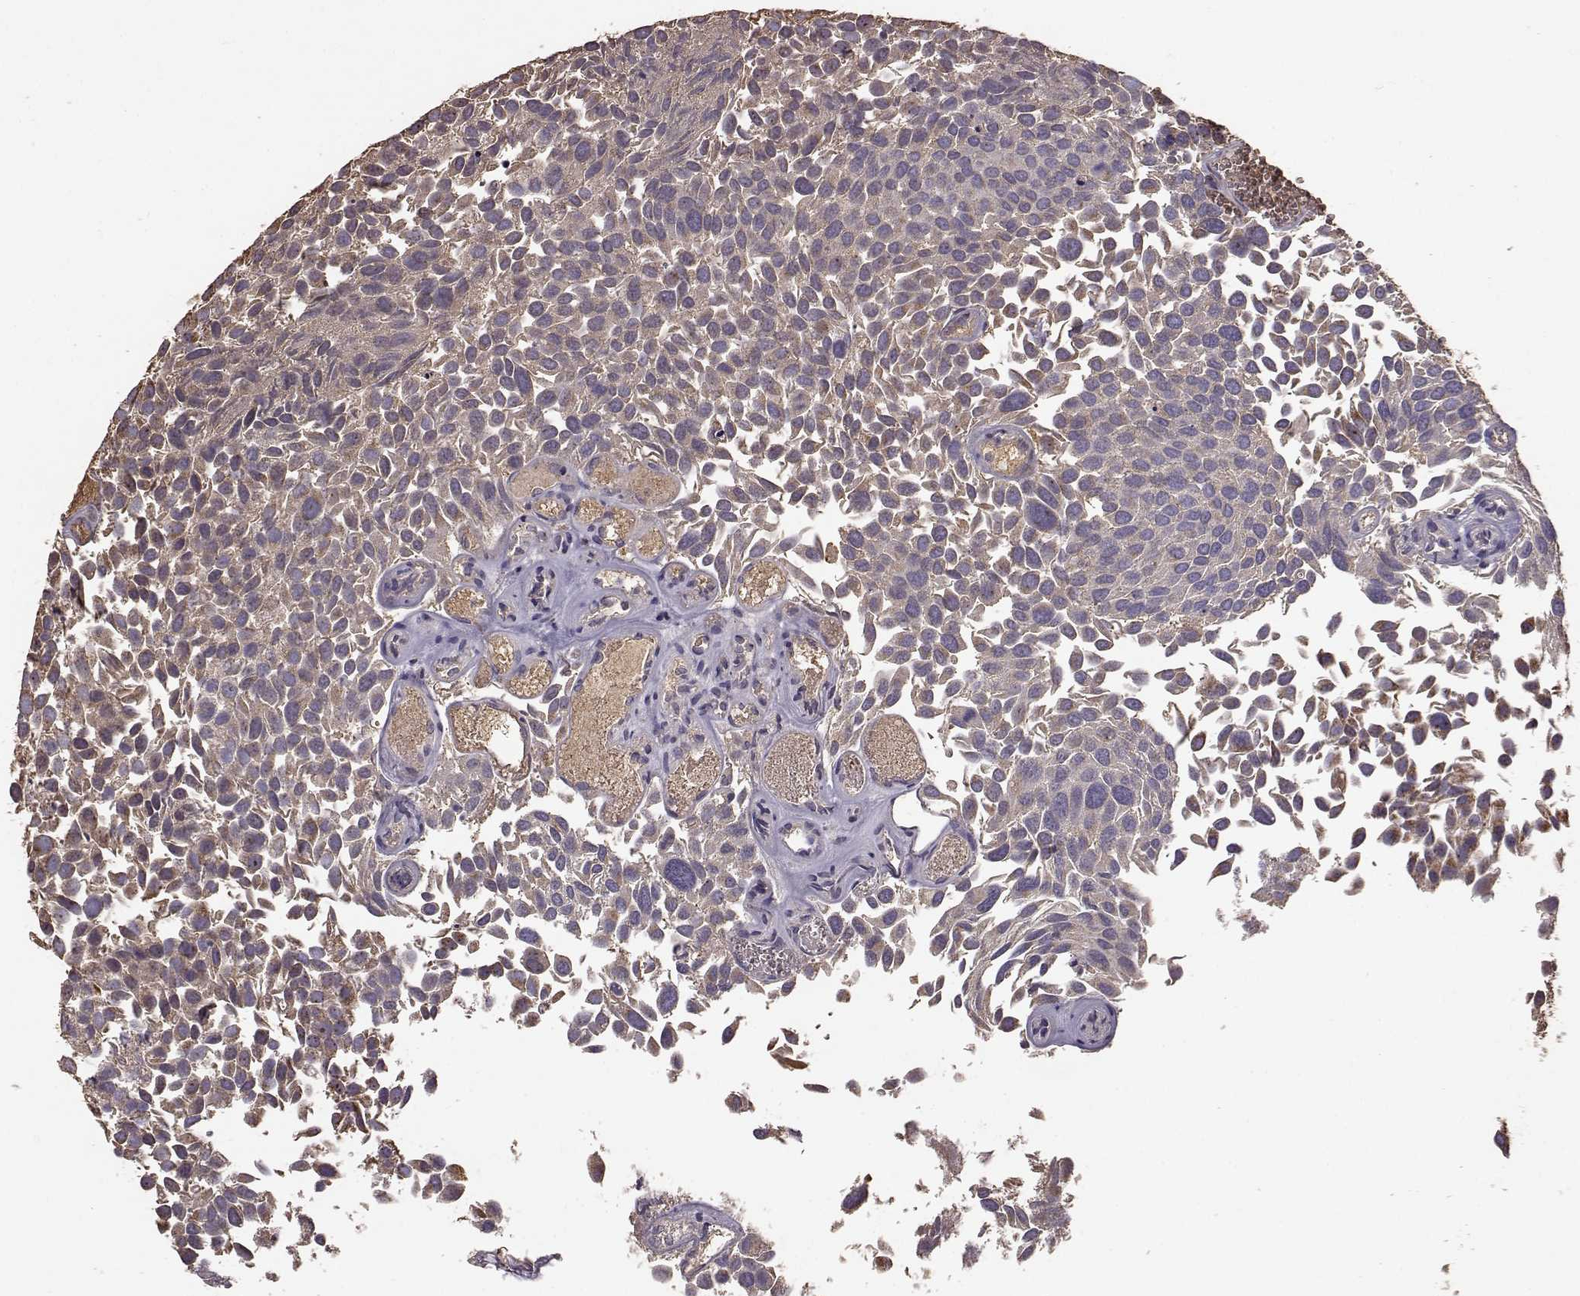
{"staining": {"intensity": "weak", "quantity": ">75%", "location": "cytoplasmic/membranous"}, "tissue": "urothelial cancer", "cell_type": "Tumor cells", "image_type": "cancer", "snomed": [{"axis": "morphology", "description": "Urothelial carcinoma, Low grade"}, {"axis": "topography", "description": "Urinary bladder"}], "caption": "Protein staining of urothelial carcinoma (low-grade) tissue demonstrates weak cytoplasmic/membranous positivity in approximately >75% of tumor cells.", "gene": "PTGES2", "patient": {"sex": "female", "age": 69}}